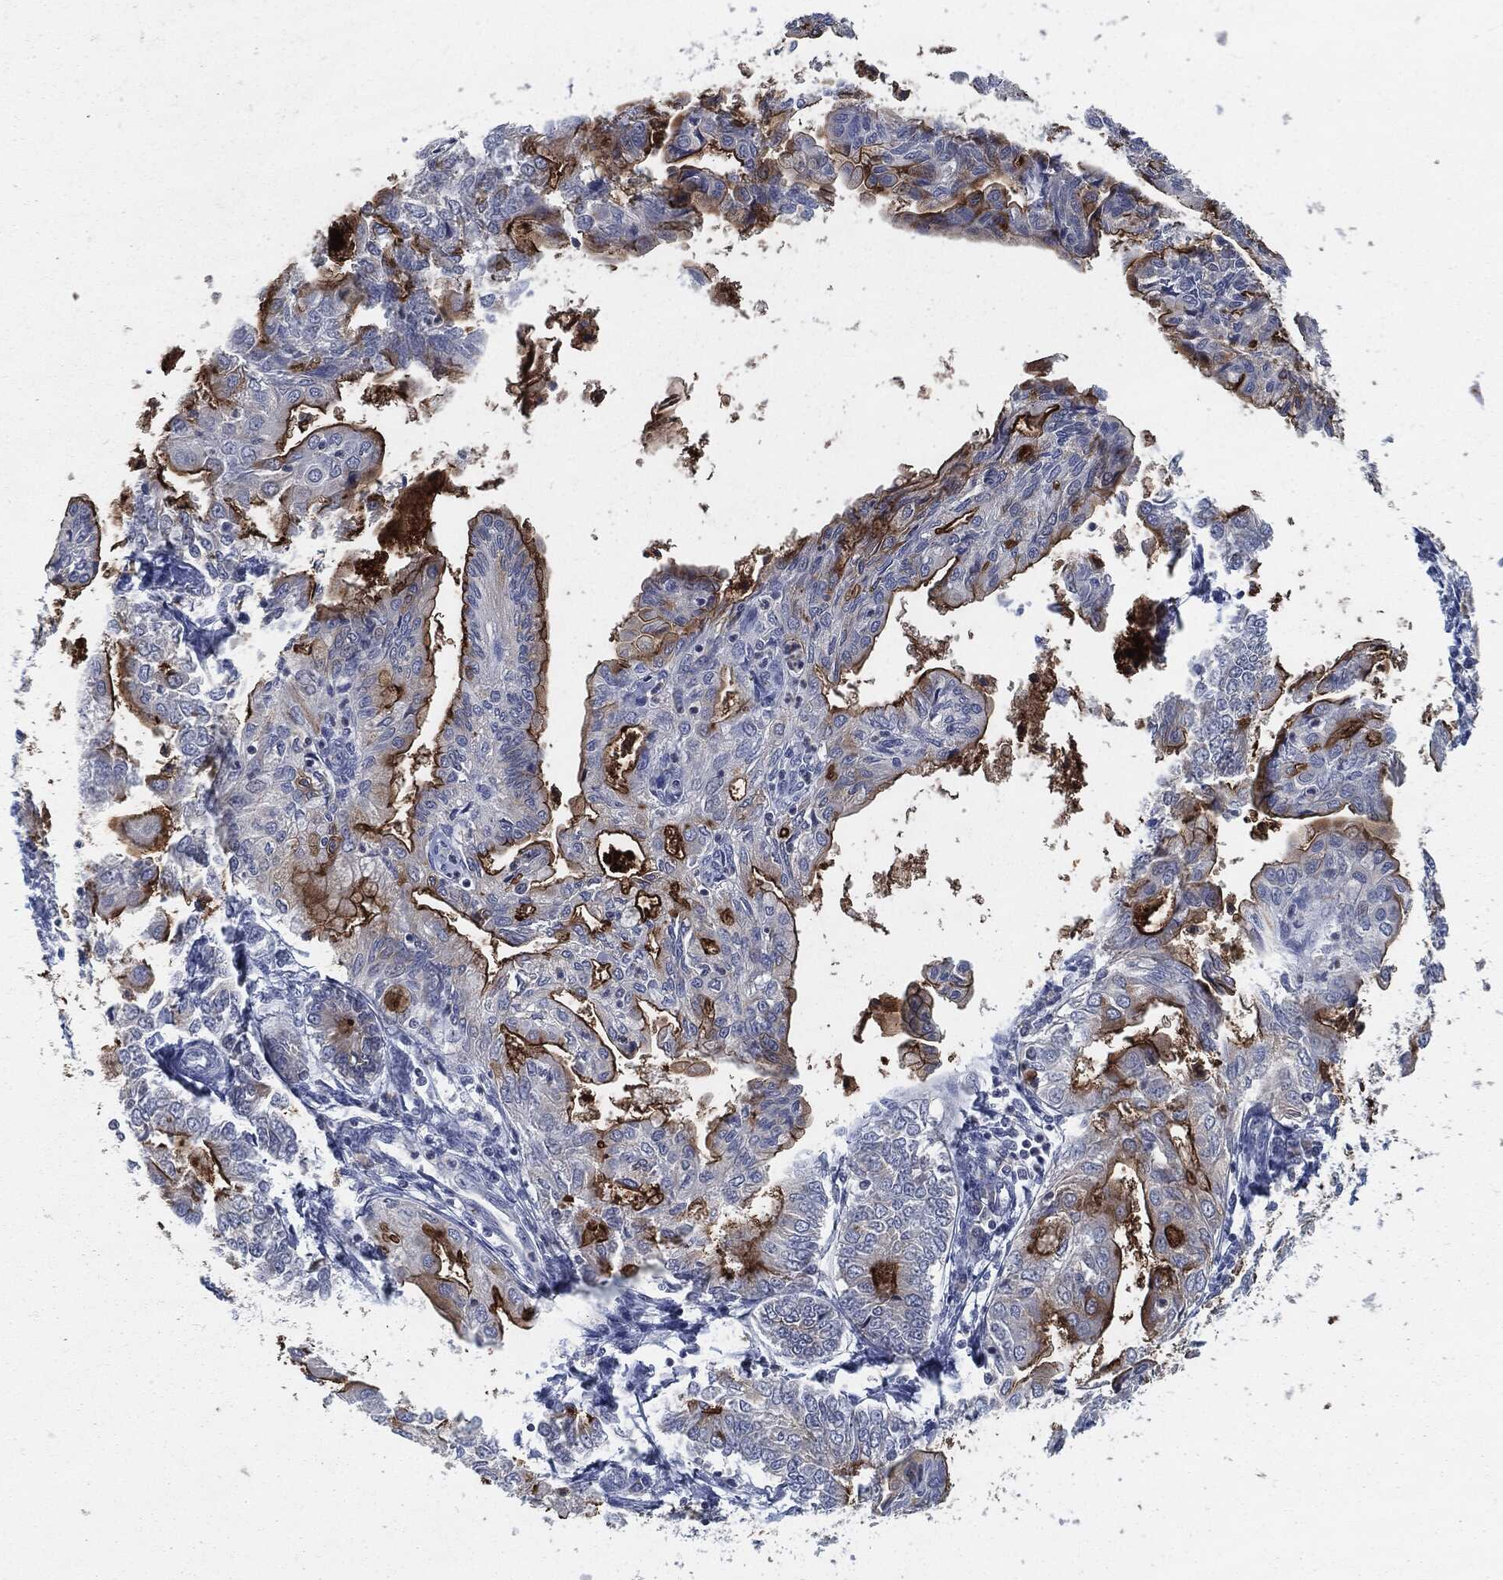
{"staining": {"intensity": "strong", "quantity": "25%-75%", "location": "cytoplasmic/membranous"}, "tissue": "endometrial cancer", "cell_type": "Tumor cells", "image_type": "cancer", "snomed": [{"axis": "morphology", "description": "Adenocarcinoma, NOS"}, {"axis": "topography", "description": "Endometrium"}], "caption": "Human endometrial adenocarcinoma stained with a brown dye shows strong cytoplasmic/membranous positive staining in about 25%-75% of tumor cells.", "gene": "PROM1", "patient": {"sex": "female", "age": 68}}